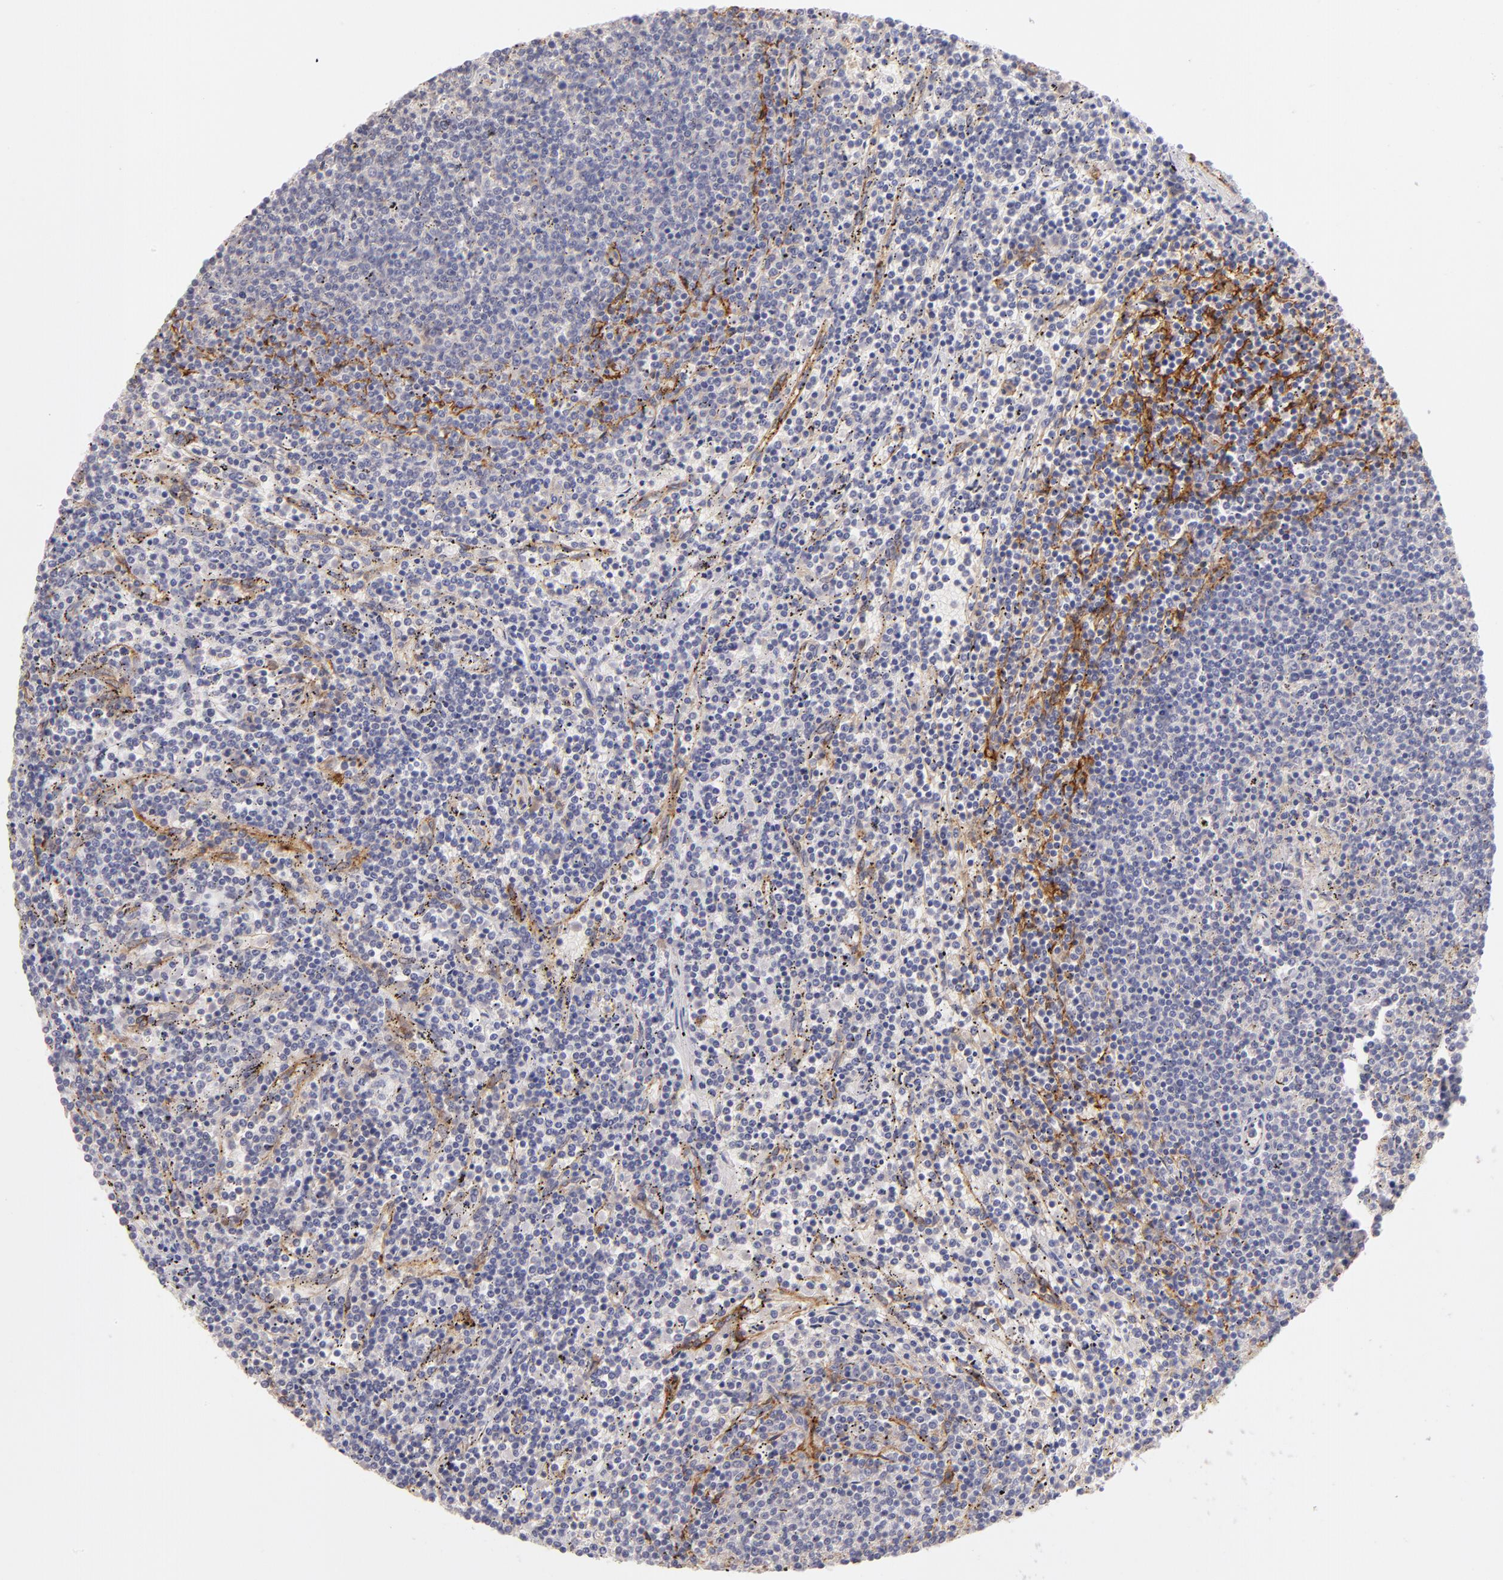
{"staining": {"intensity": "negative", "quantity": "none", "location": "none"}, "tissue": "lymphoma", "cell_type": "Tumor cells", "image_type": "cancer", "snomed": [{"axis": "morphology", "description": "Malignant lymphoma, non-Hodgkin's type, Low grade"}, {"axis": "topography", "description": "Spleen"}], "caption": "This is a histopathology image of immunohistochemistry (IHC) staining of low-grade malignant lymphoma, non-Hodgkin's type, which shows no staining in tumor cells. (Brightfield microscopy of DAB immunohistochemistry at high magnification).", "gene": "THBD", "patient": {"sex": "female", "age": 50}}